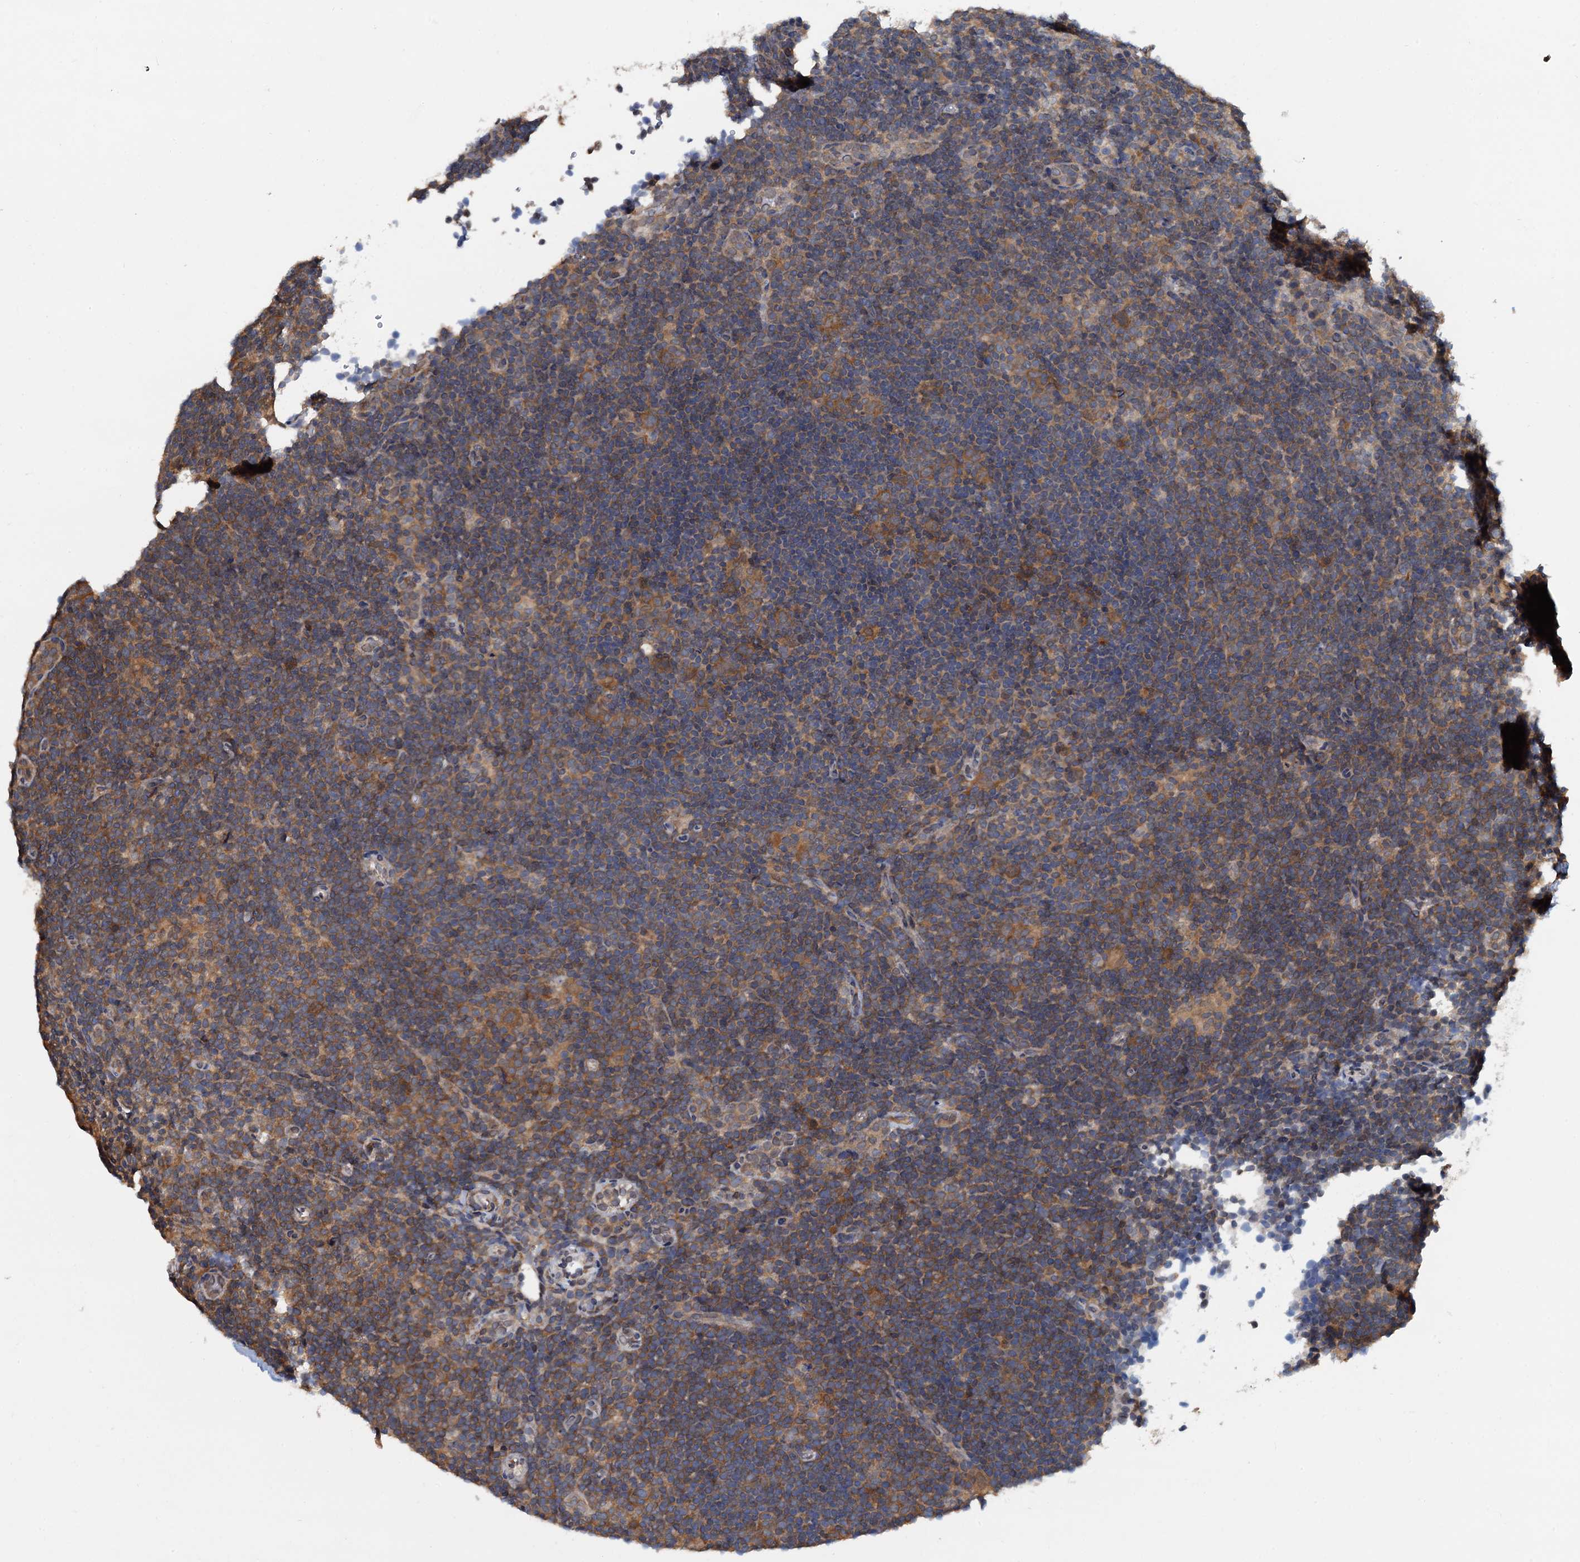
{"staining": {"intensity": "moderate", "quantity": ">75%", "location": "cytoplasmic/membranous"}, "tissue": "lymphoma", "cell_type": "Tumor cells", "image_type": "cancer", "snomed": [{"axis": "morphology", "description": "Hodgkin's disease, NOS"}, {"axis": "topography", "description": "Lymph node"}], "caption": "Immunohistochemistry histopathology image of neoplastic tissue: human Hodgkin's disease stained using immunohistochemistry (IHC) displays medium levels of moderate protein expression localized specifically in the cytoplasmic/membranous of tumor cells, appearing as a cytoplasmic/membranous brown color.", "gene": "PTGES3", "patient": {"sex": "female", "age": 57}}